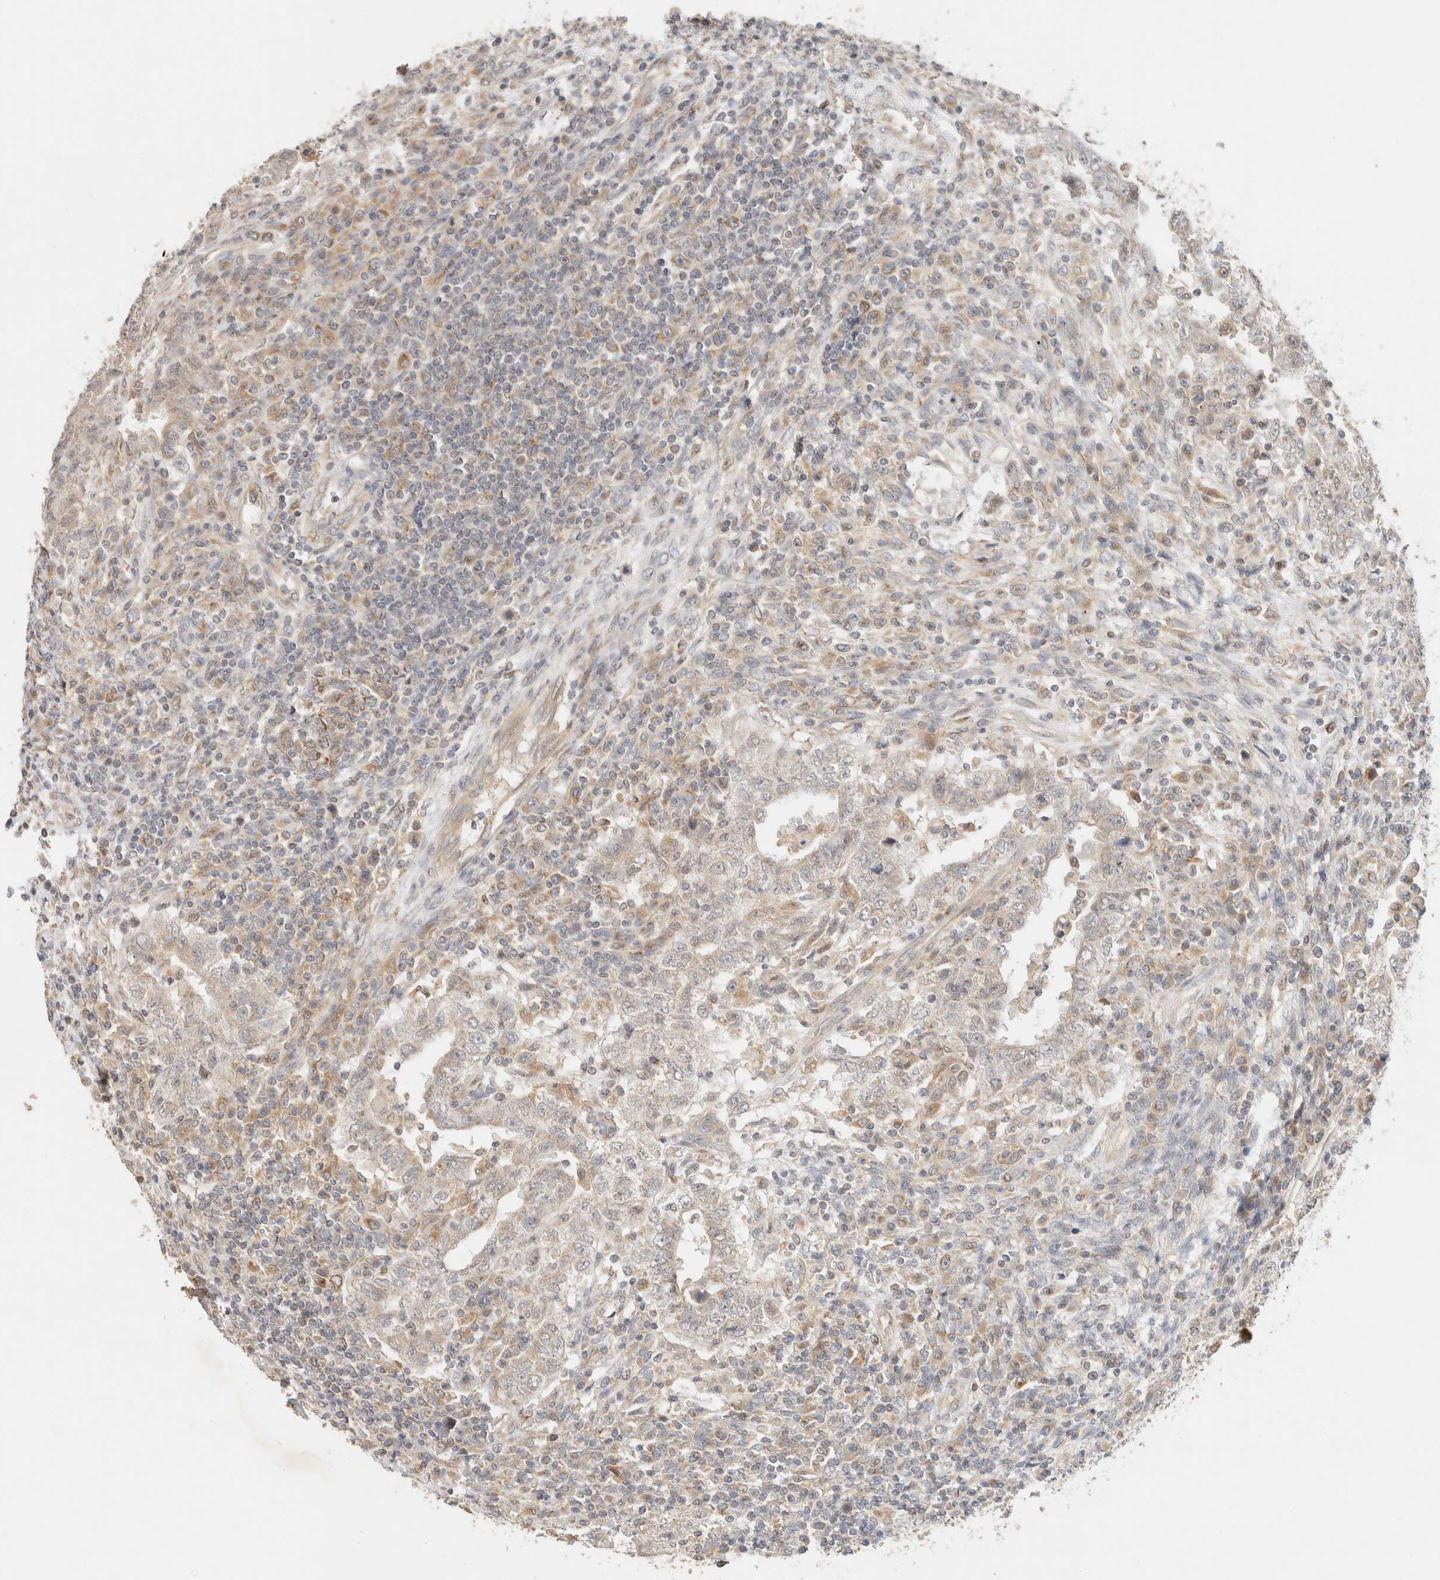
{"staining": {"intensity": "negative", "quantity": "none", "location": "none"}, "tissue": "testis cancer", "cell_type": "Tumor cells", "image_type": "cancer", "snomed": [{"axis": "morphology", "description": "Carcinoma, Embryonal, NOS"}, {"axis": "topography", "description": "Testis"}], "caption": "This is an immunohistochemistry micrograph of testis cancer. There is no positivity in tumor cells.", "gene": "TACC1", "patient": {"sex": "male", "age": 26}}